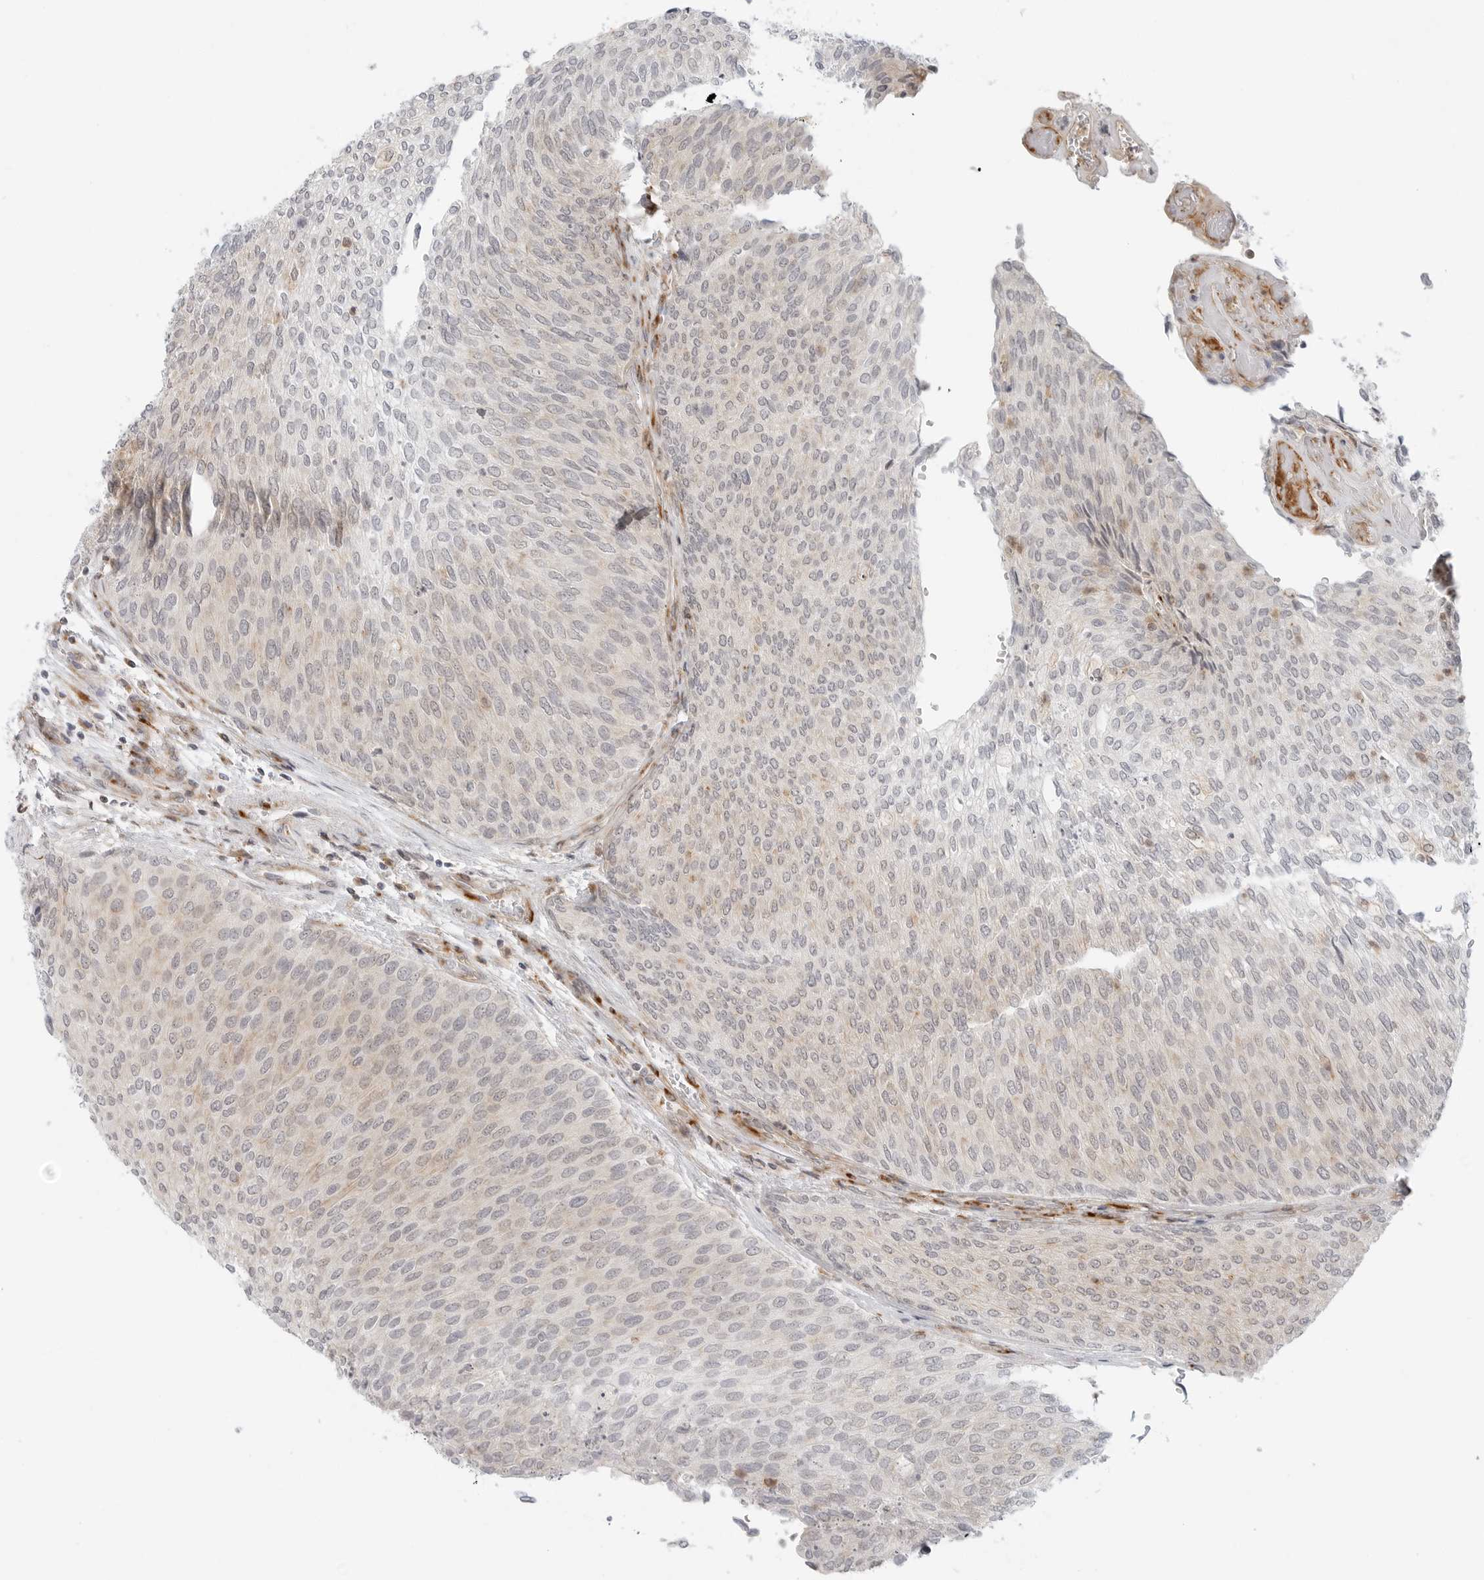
{"staining": {"intensity": "weak", "quantity": "25%-75%", "location": "cytoplasmic/membranous"}, "tissue": "urothelial cancer", "cell_type": "Tumor cells", "image_type": "cancer", "snomed": [{"axis": "morphology", "description": "Urothelial carcinoma, Low grade"}, {"axis": "topography", "description": "Urinary bladder"}], "caption": "IHC of urothelial cancer displays low levels of weak cytoplasmic/membranous positivity in approximately 25%-75% of tumor cells. (DAB (3,3'-diaminobenzidine) IHC, brown staining for protein, blue staining for nuclei).", "gene": "C1QTNF1", "patient": {"sex": "female", "age": 79}}